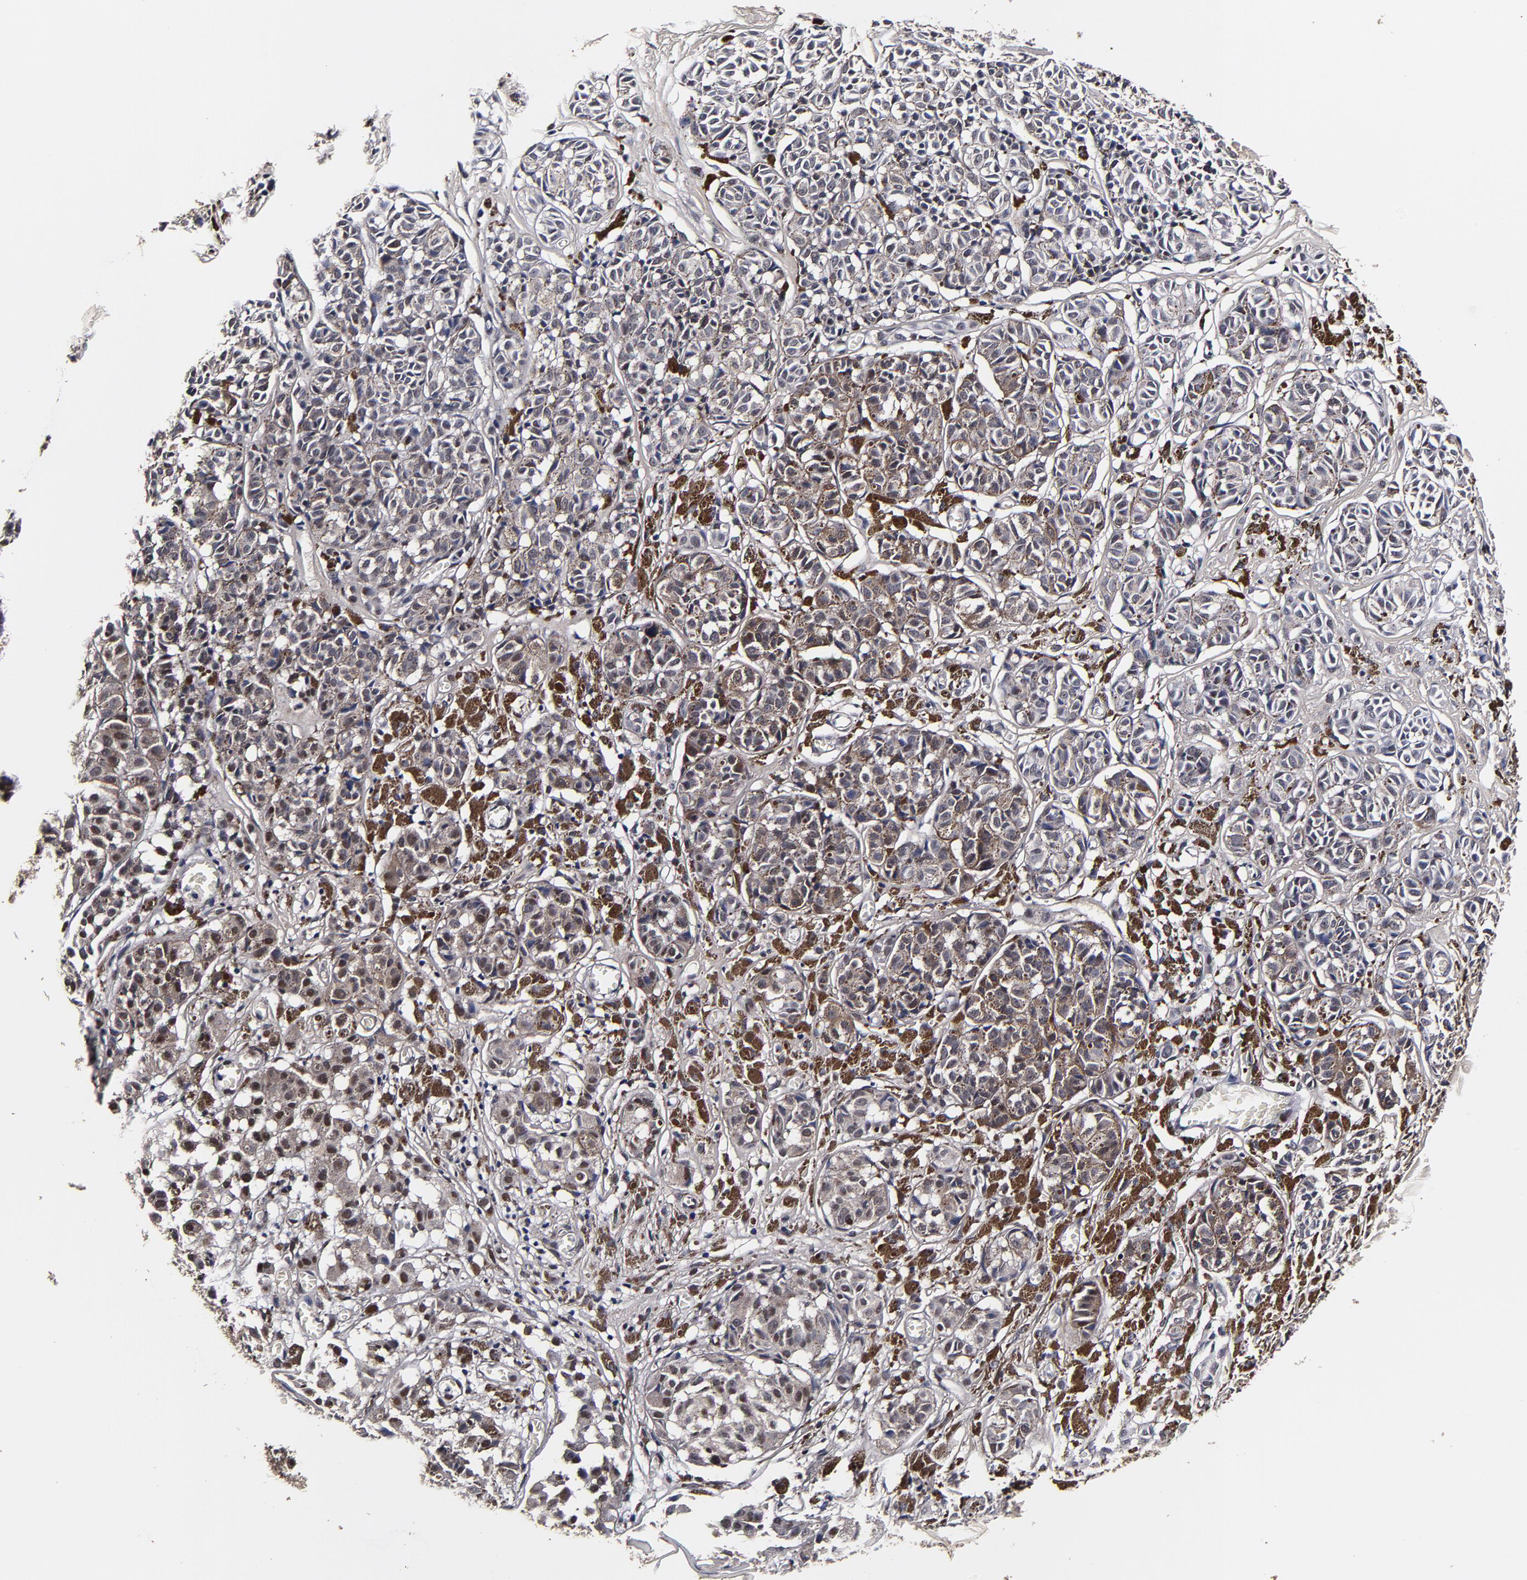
{"staining": {"intensity": "weak", "quantity": ">75%", "location": "cytoplasmic/membranous"}, "tissue": "melanoma", "cell_type": "Tumor cells", "image_type": "cancer", "snomed": [{"axis": "morphology", "description": "Malignant melanoma, NOS"}, {"axis": "topography", "description": "Skin"}], "caption": "This is a micrograph of IHC staining of melanoma, which shows weak staining in the cytoplasmic/membranous of tumor cells.", "gene": "MMP15", "patient": {"sex": "male", "age": 76}}